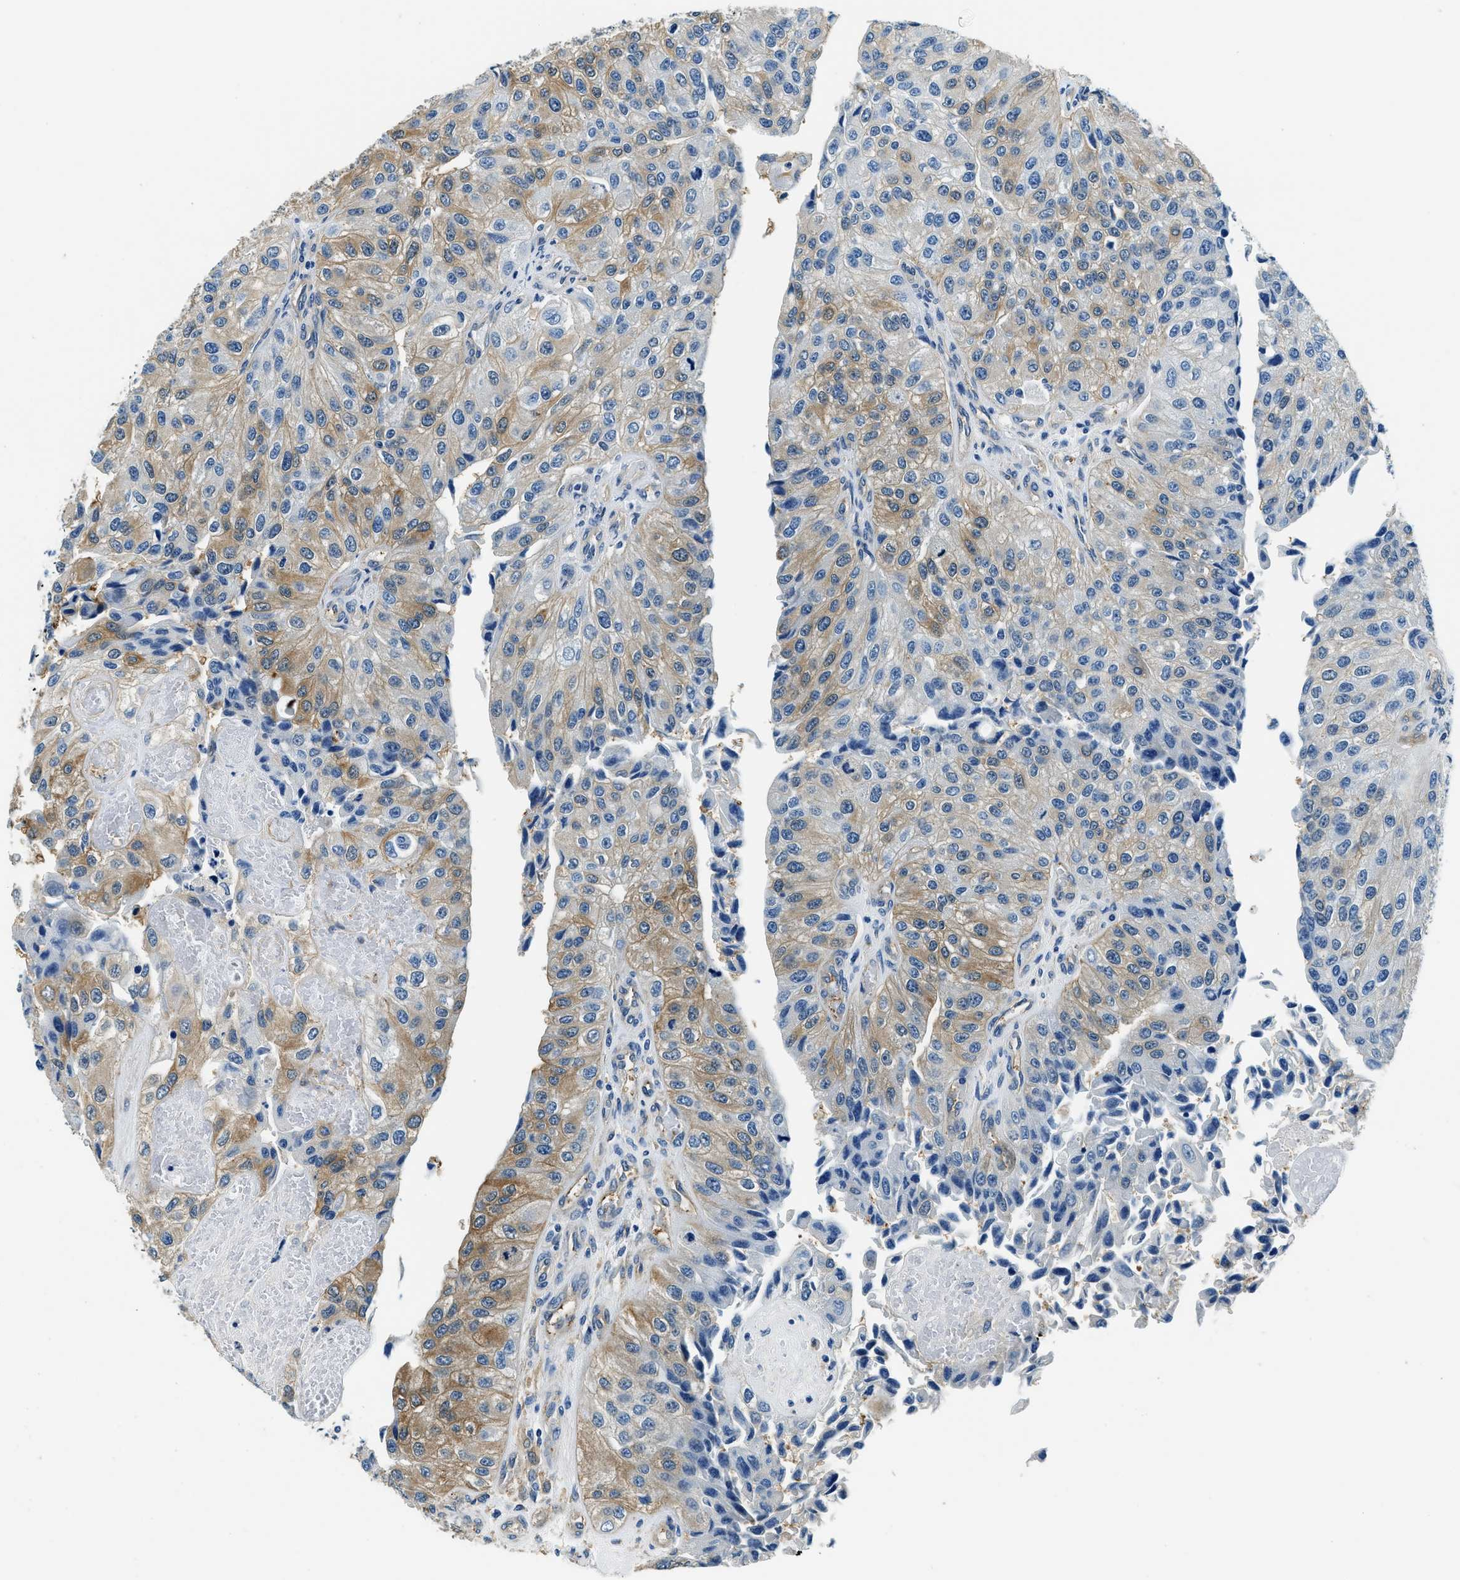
{"staining": {"intensity": "moderate", "quantity": "25%-75%", "location": "cytoplasmic/membranous"}, "tissue": "urothelial cancer", "cell_type": "Tumor cells", "image_type": "cancer", "snomed": [{"axis": "morphology", "description": "Urothelial carcinoma, High grade"}, {"axis": "topography", "description": "Kidney"}, {"axis": "topography", "description": "Urinary bladder"}], "caption": "Human urothelial cancer stained with a protein marker shows moderate staining in tumor cells.", "gene": "TWF1", "patient": {"sex": "male", "age": 77}}